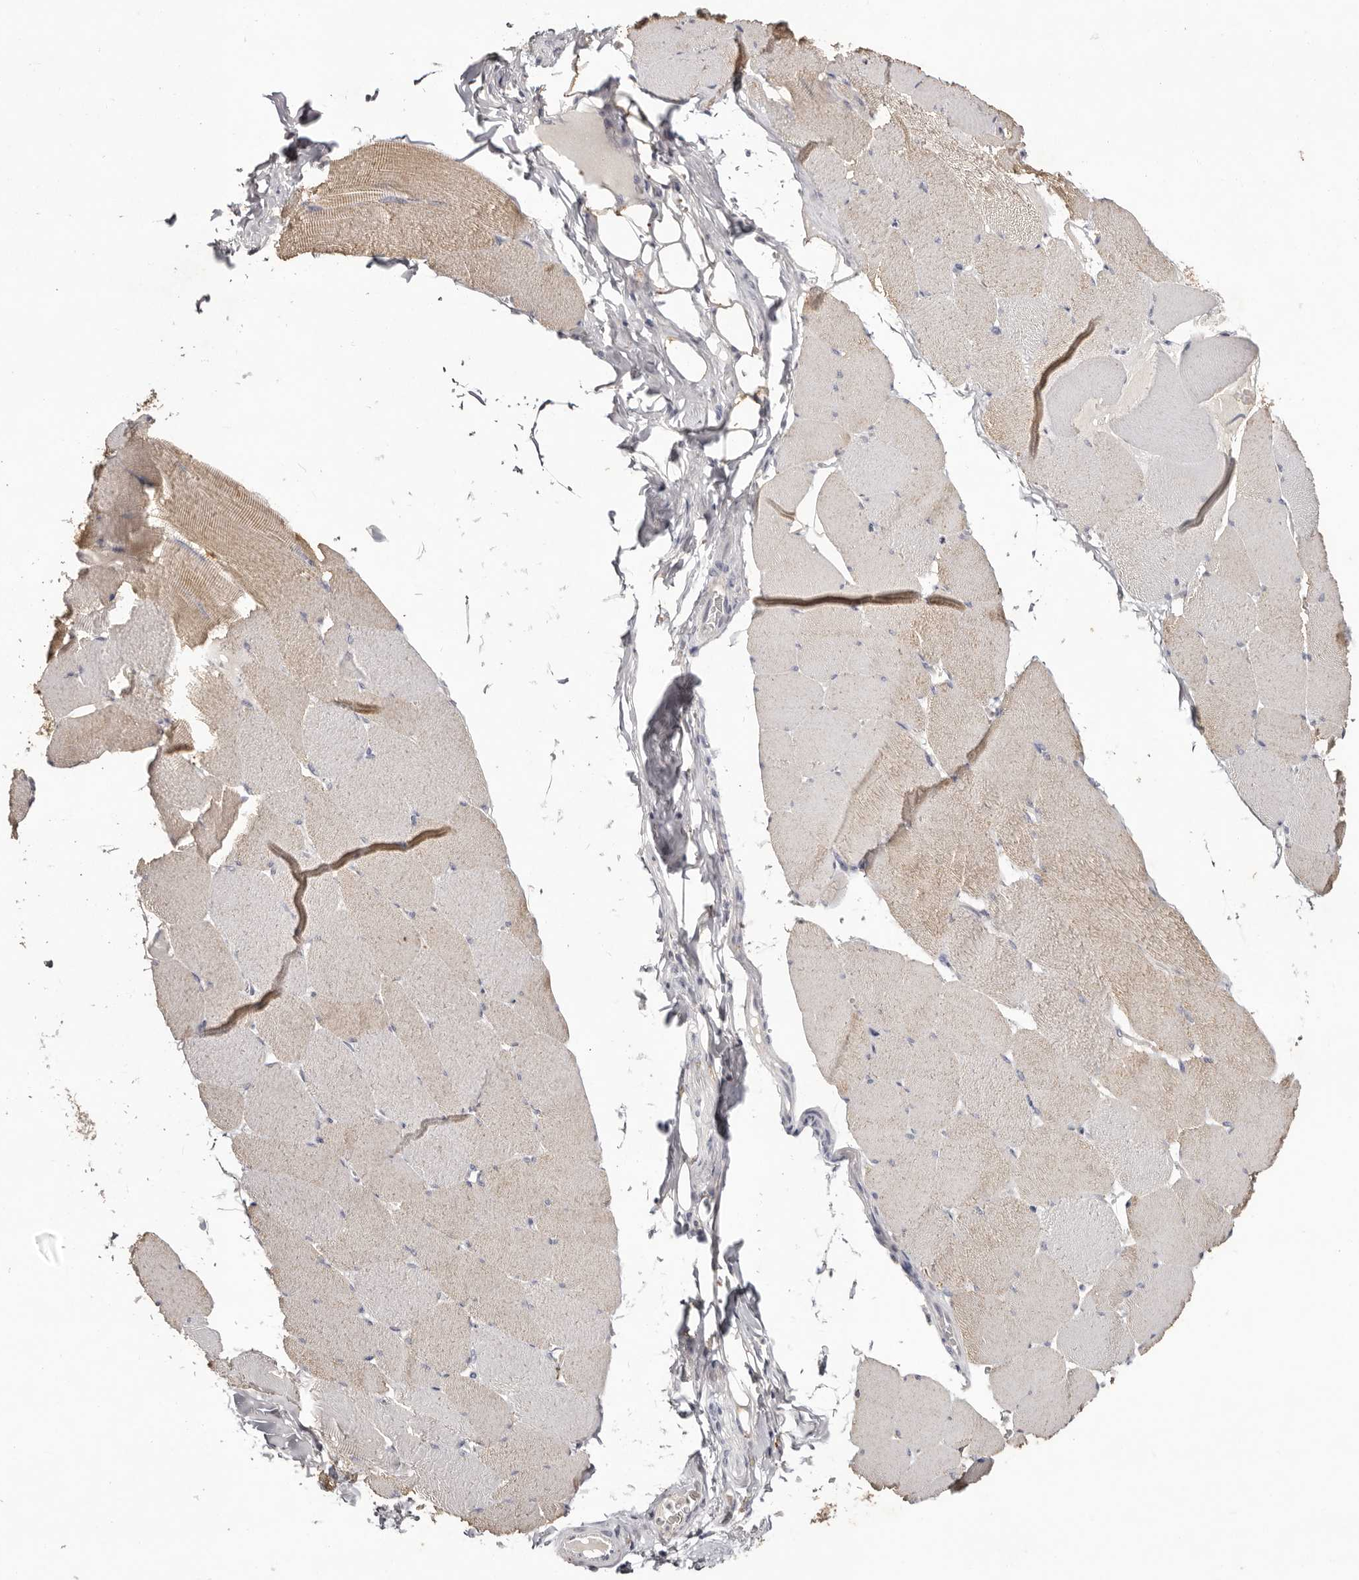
{"staining": {"intensity": "weak", "quantity": "25%-75%", "location": "cytoplasmic/membranous"}, "tissue": "skeletal muscle", "cell_type": "Myocytes", "image_type": "normal", "snomed": [{"axis": "morphology", "description": "Normal tissue, NOS"}, {"axis": "topography", "description": "Skeletal muscle"}], "caption": "This micrograph shows immunohistochemistry (IHC) staining of normal skeletal muscle, with low weak cytoplasmic/membranous expression in about 25%-75% of myocytes.", "gene": "SCUBE2", "patient": {"sex": "male", "age": 62}}